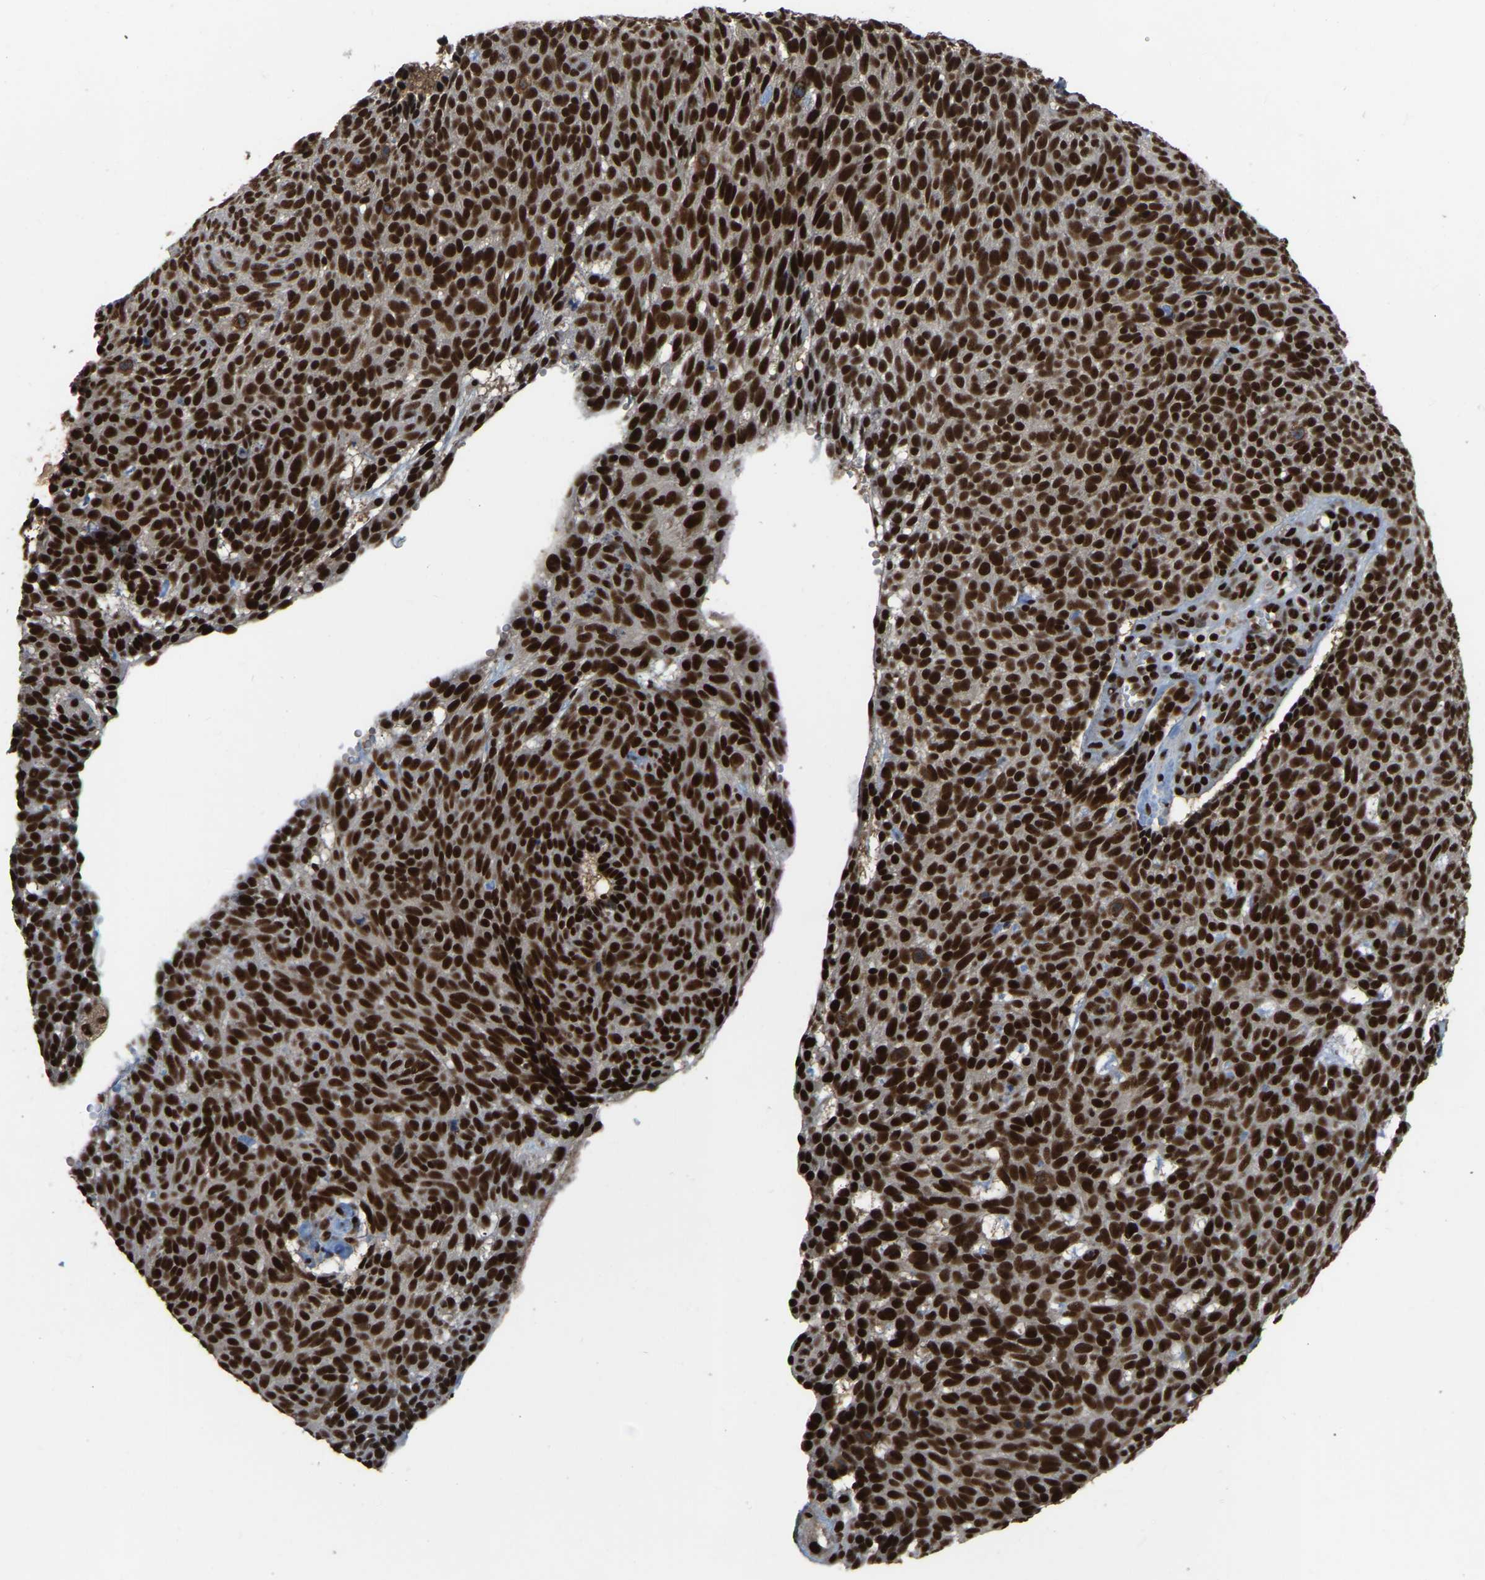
{"staining": {"intensity": "strong", "quantity": ">75%", "location": "nuclear"}, "tissue": "skin cancer", "cell_type": "Tumor cells", "image_type": "cancer", "snomed": [{"axis": "morphology", "description": "Basal cell carcinoma"}, {"axis": "topography", "description": "Skin"}], "caption": "Immunohistochemical staining of skin cancer (basal cell carcinoma) shows high levels of strong nuclear protein positivity in about >75% of tumor cells. (DAB IHC, brown staining for protein, blue staining for nuclei).", "gene": "TBL1XR1", "patient": {"sex": "male", "age": 61}}